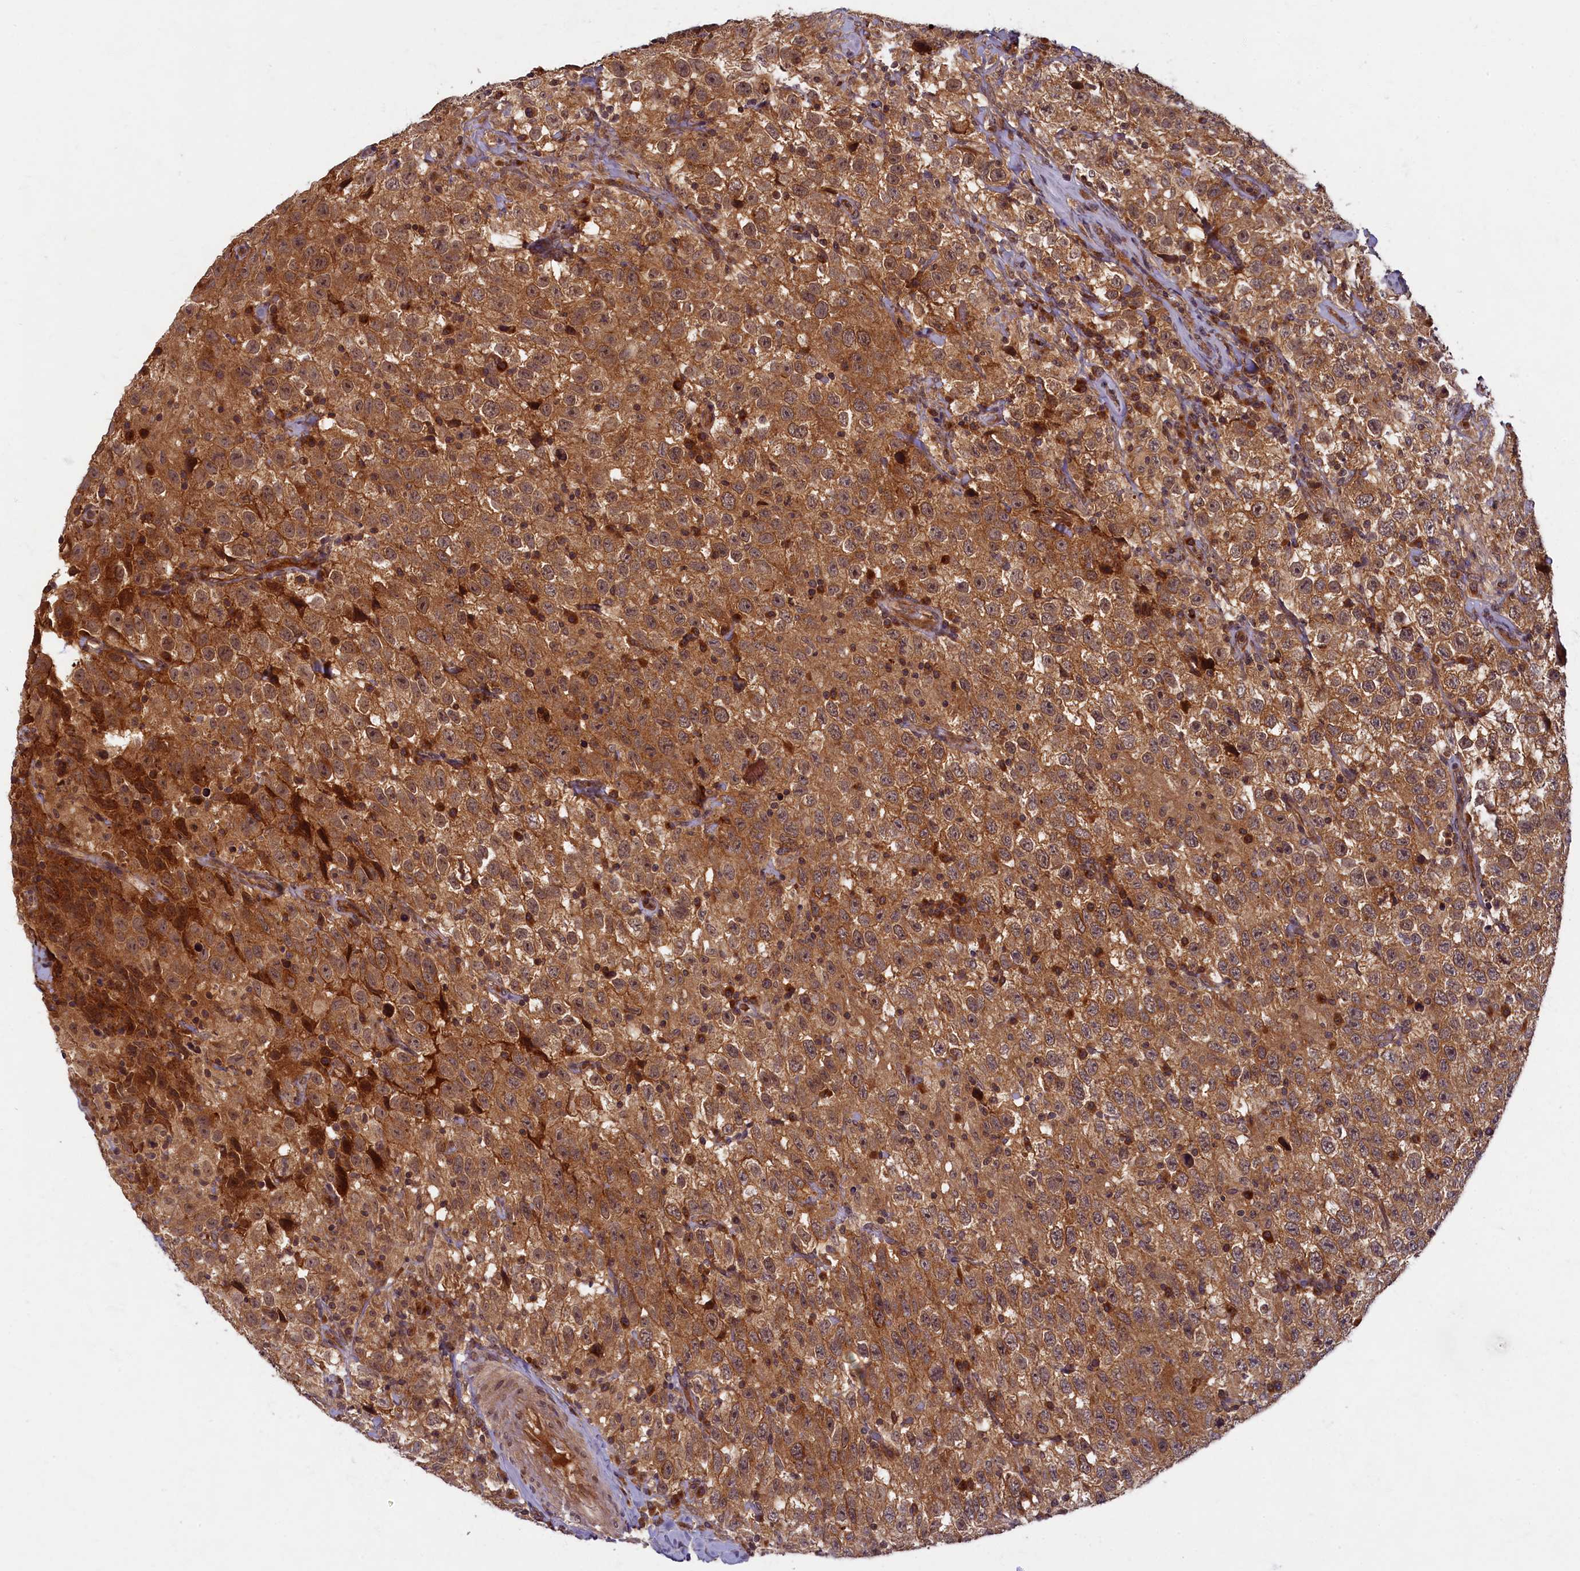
{"staining": {"intensity": "moderate", "quantity": ">75%", "location": "cytoplasmic/membranous"}, "tissue": "testis cancer", "cell_type": "Tumor cells", "image_type": "cancer", "snomed": [{"axis": "morphology", "description": "Seminoma, NOS"}, {"axis": "topography", "description": "Testis"}], "caption": "A brown stain shows moderate cytoplasmic/membranous positivity of a protein in human testis cancer (seminoma) tumor cells.", "gene": "BICD1", "patient": {"sex": "male", "age": 41}}